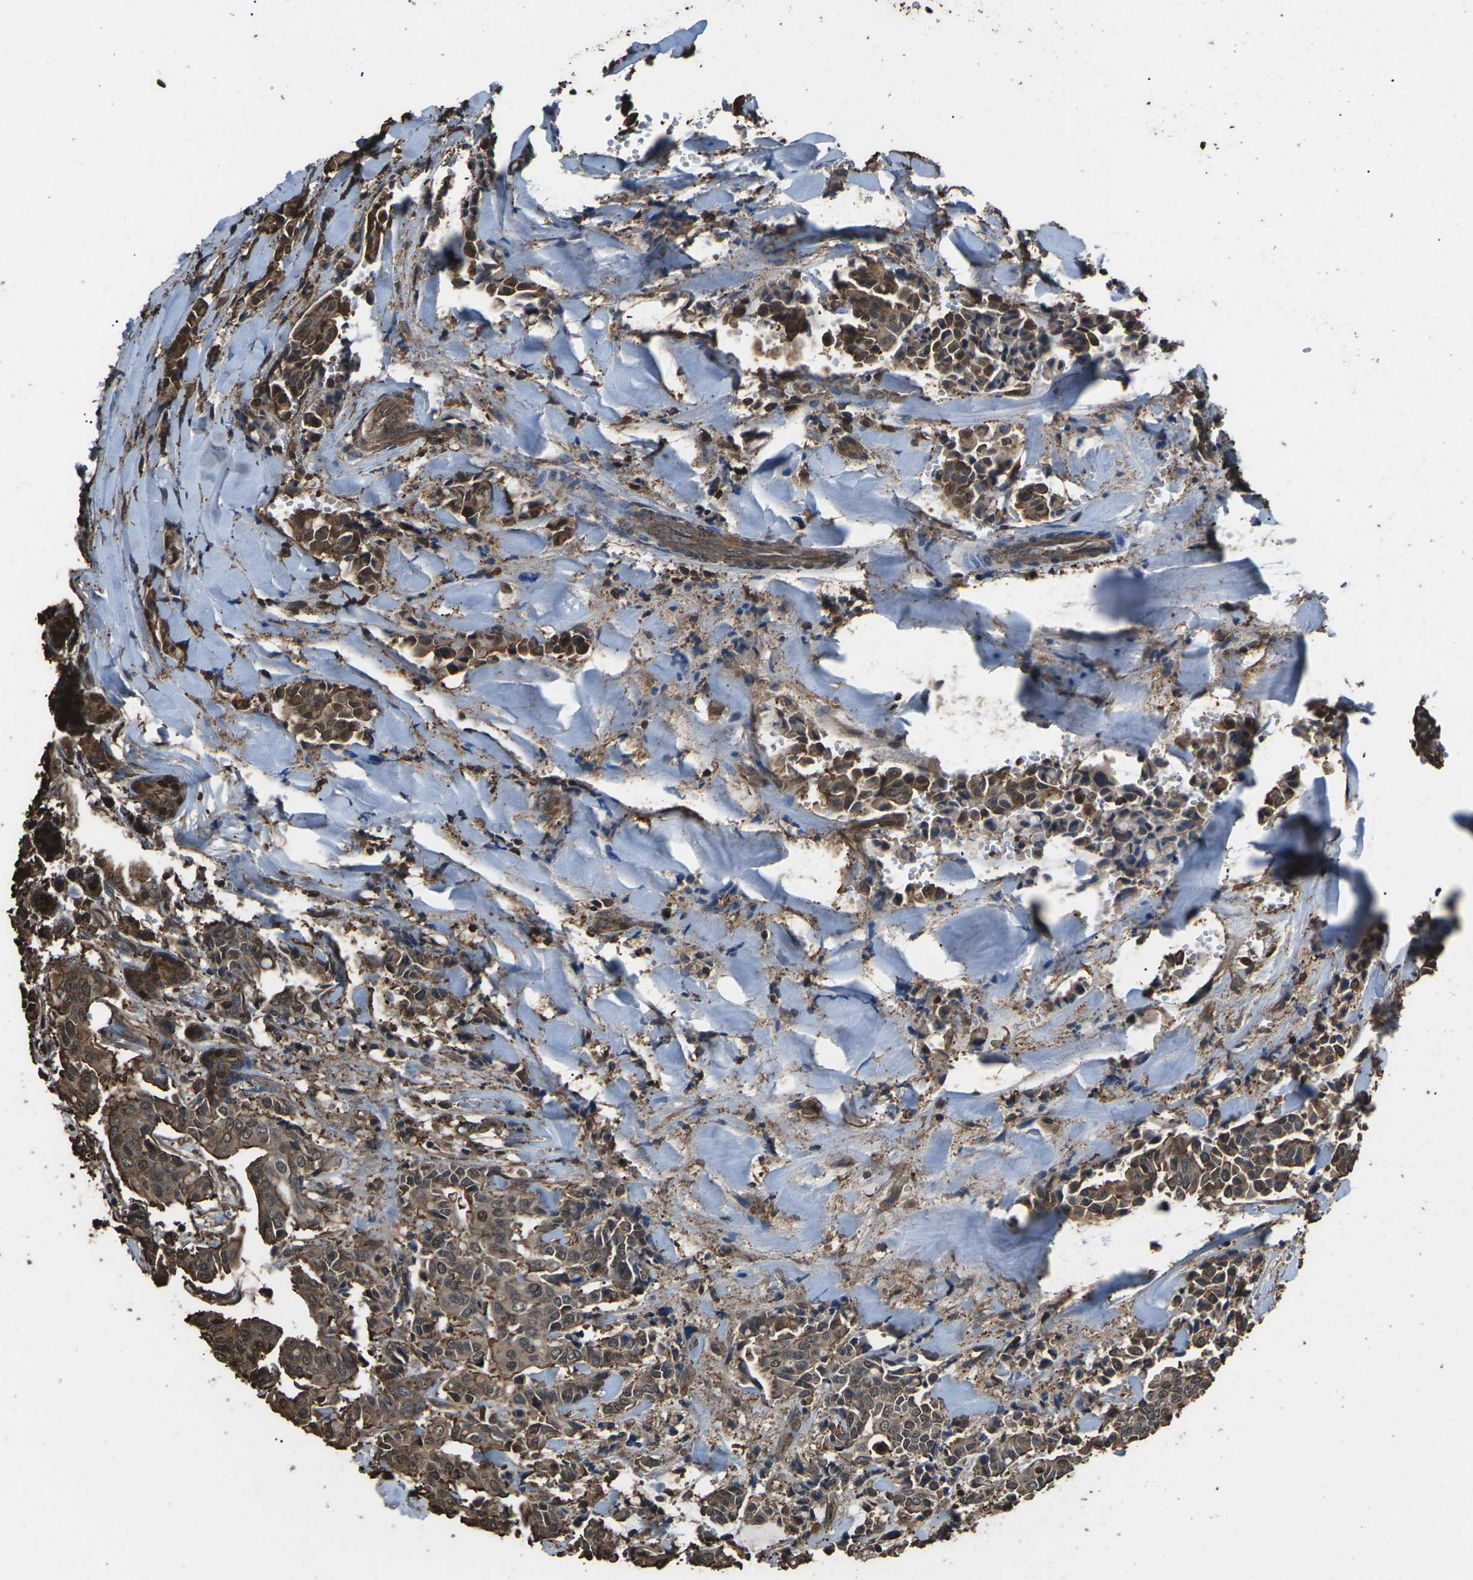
{"staining": {"intensity": "moderate", "quantity": ">75%", "location": "cytoplasmic/membranous"}, "tissue": "head and neck cancer", "cell_type": "Tumor cells", "image_type": "cancer", "snomed": [{"axis": "morphology", "description": "Adenocarcinoma, NOS"}, {"axis": "topography", "description": "Salivary gland"}, {"axis": "topography", "description": "Head-Neck"}], "caption": "Adenocarcinoma (head and neck) was stained to show a protein in brown. There is medium levels of moderate cytoplasmic/membranous expression in approximately >75% of tumor cells.", "gene": "DHPS", "patient": {"sex": "female", "age": 59}}